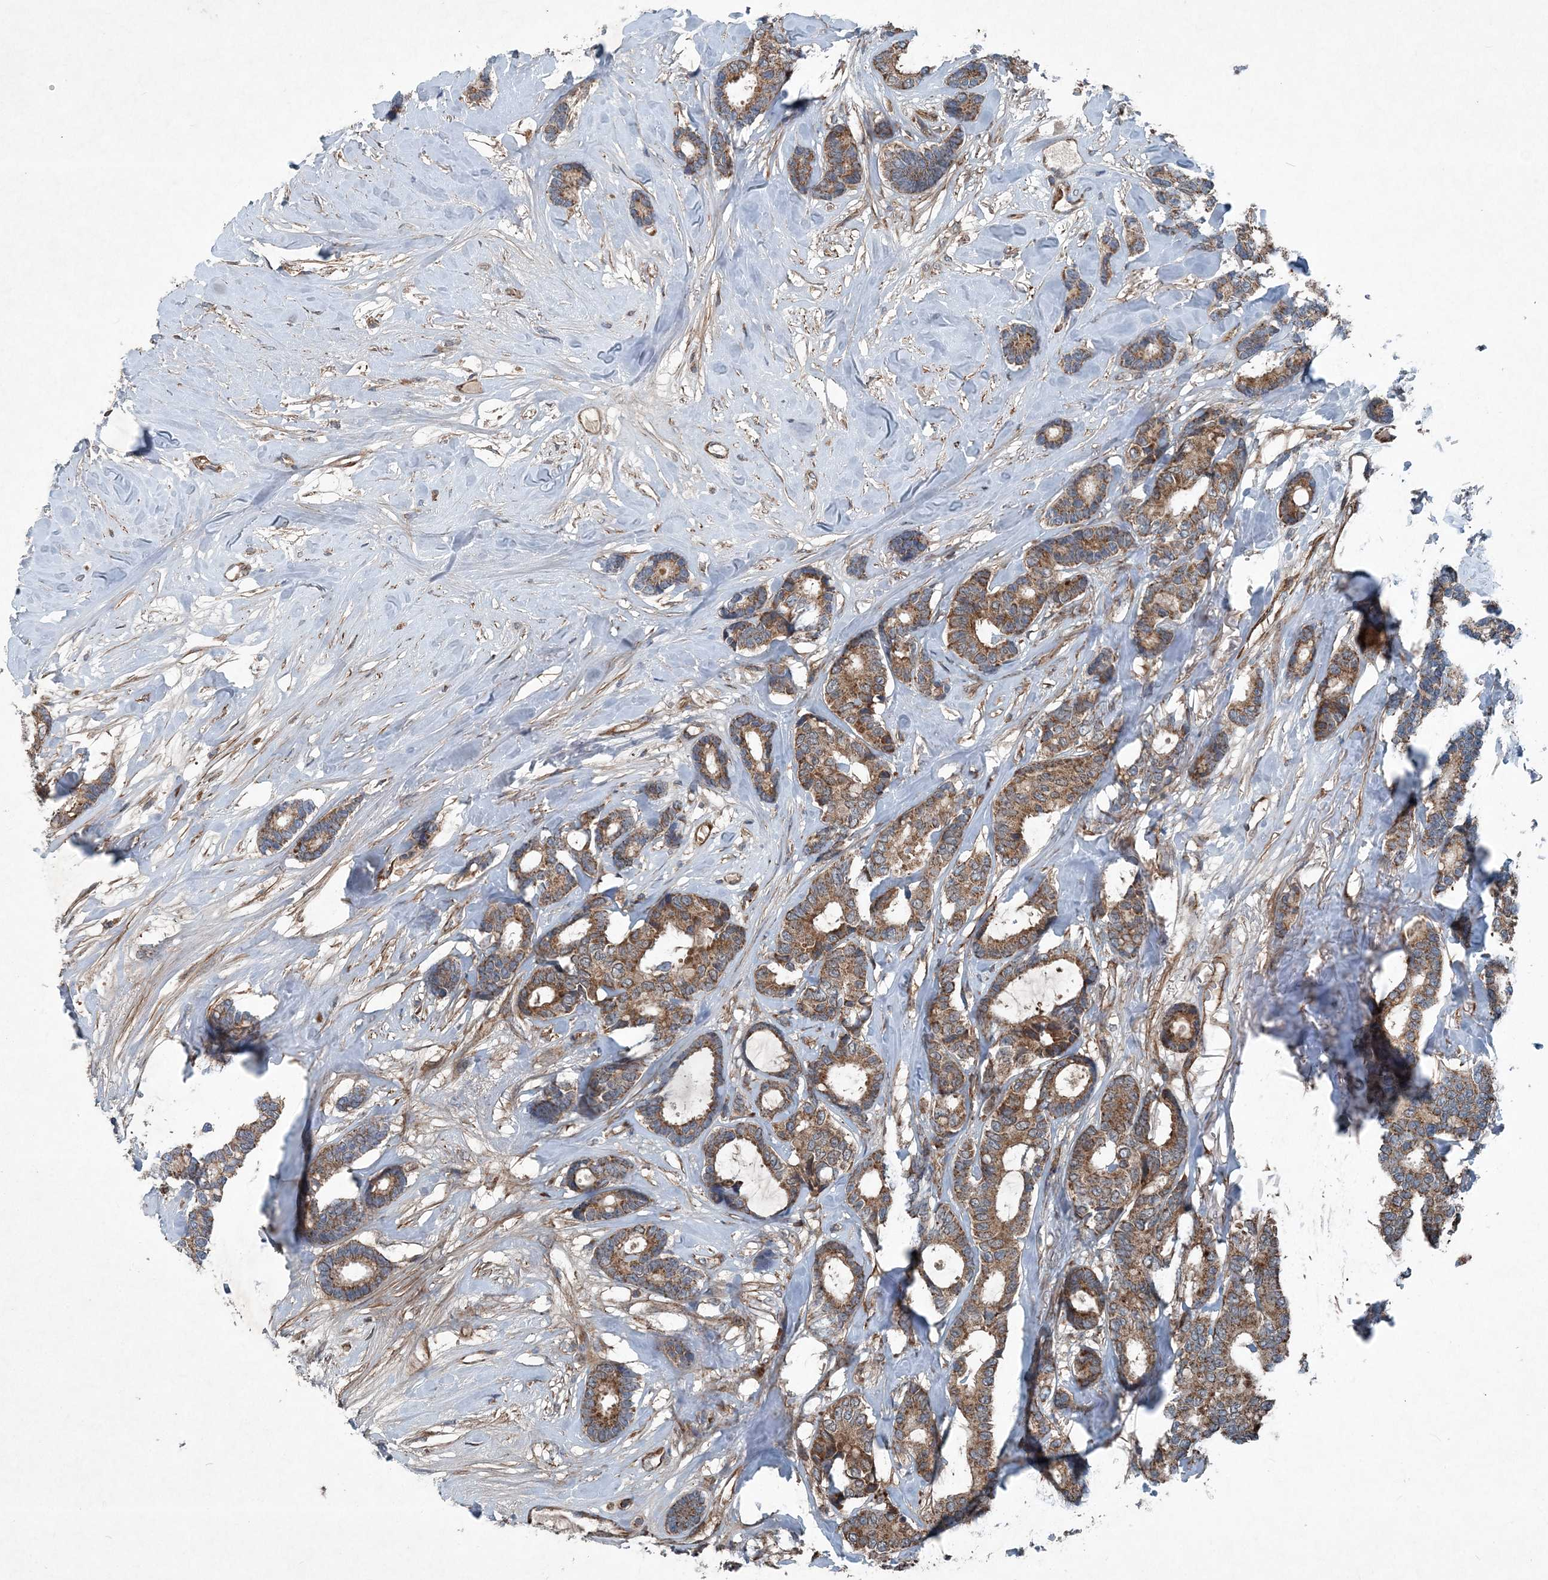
{"staining": {"intensity": "moderate", "quantity": ">75%", "location": "cytoplasmic/membranous"}, "tissue": "breast cancer", "cell_type": "Tumor cells", "image_type": "cancer", "snomed": [{"axis": "morphology", "description": "Duct carcinoma"}, {"axis": "topography", "description": "Breast"}], "caption": "An image showing moderate cytoplasmic/membranous positivity in approximately >75% of tumor cells in breast cancer, as visualized by brown immunohistochemical staining.", "gene": "NDUFA2", "patient": {"sex": "female", "age": 87}}